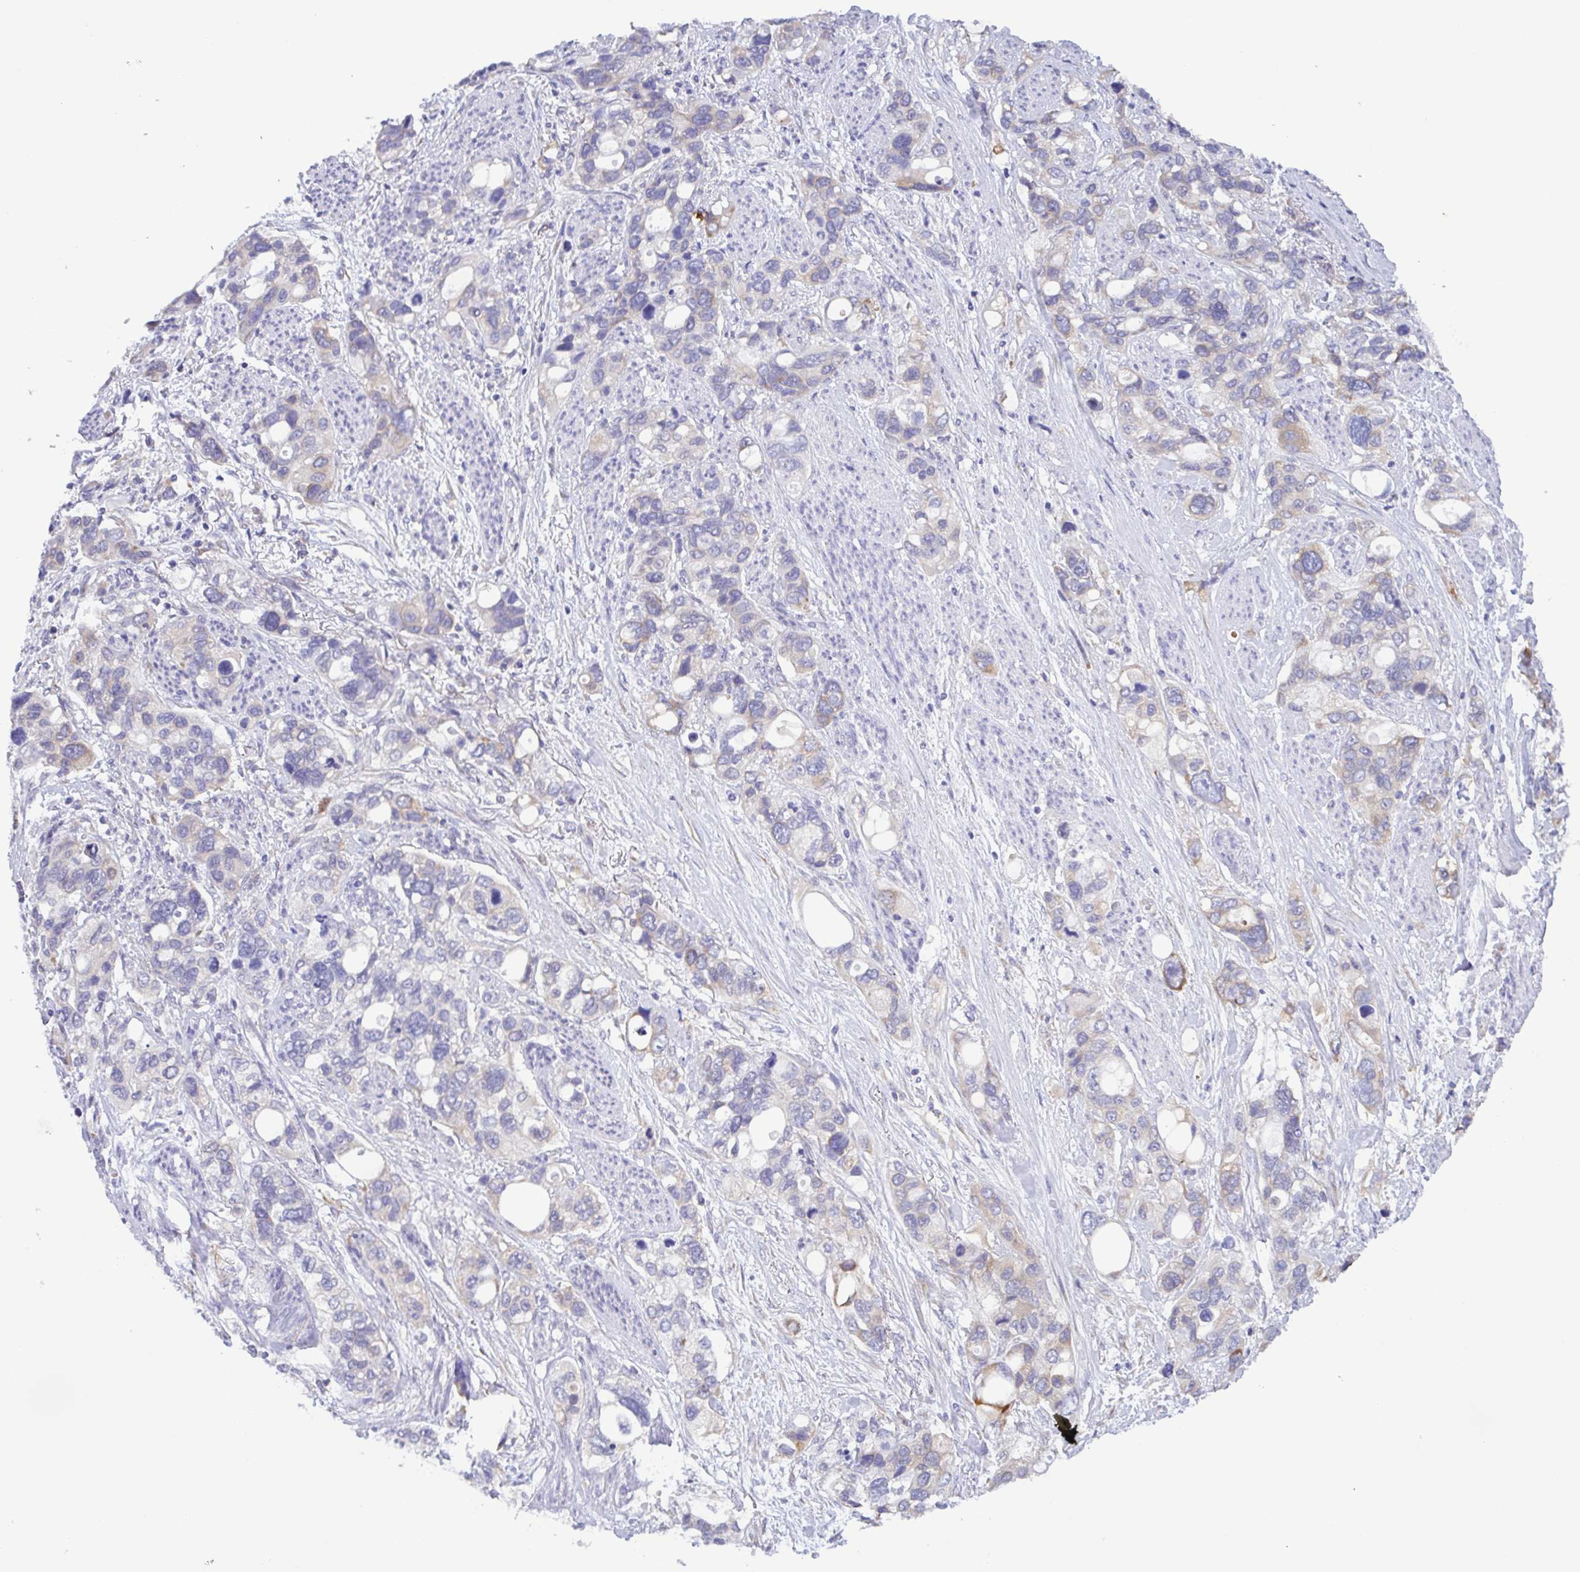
{"staining": {"intensity": "negative", "quantity": "none", "location": "none"}, "tissue": "stomach cancer", "cell_type": "Tumor cells", "image_type": "cancer", "snomed": [{"axis": "morphology", "description": "Adenocarcinoma, NOS"}, {"axis": "topography", "description": "Stomach, upper"}], "caption": "This is a photomicrograph of immunohistochemistry staining of stomach cancer (adenocarcinoma), which shows no expression in tumor cells.", "gene": "TNNI3", "patient": {"sex": "female", "age": 81}}